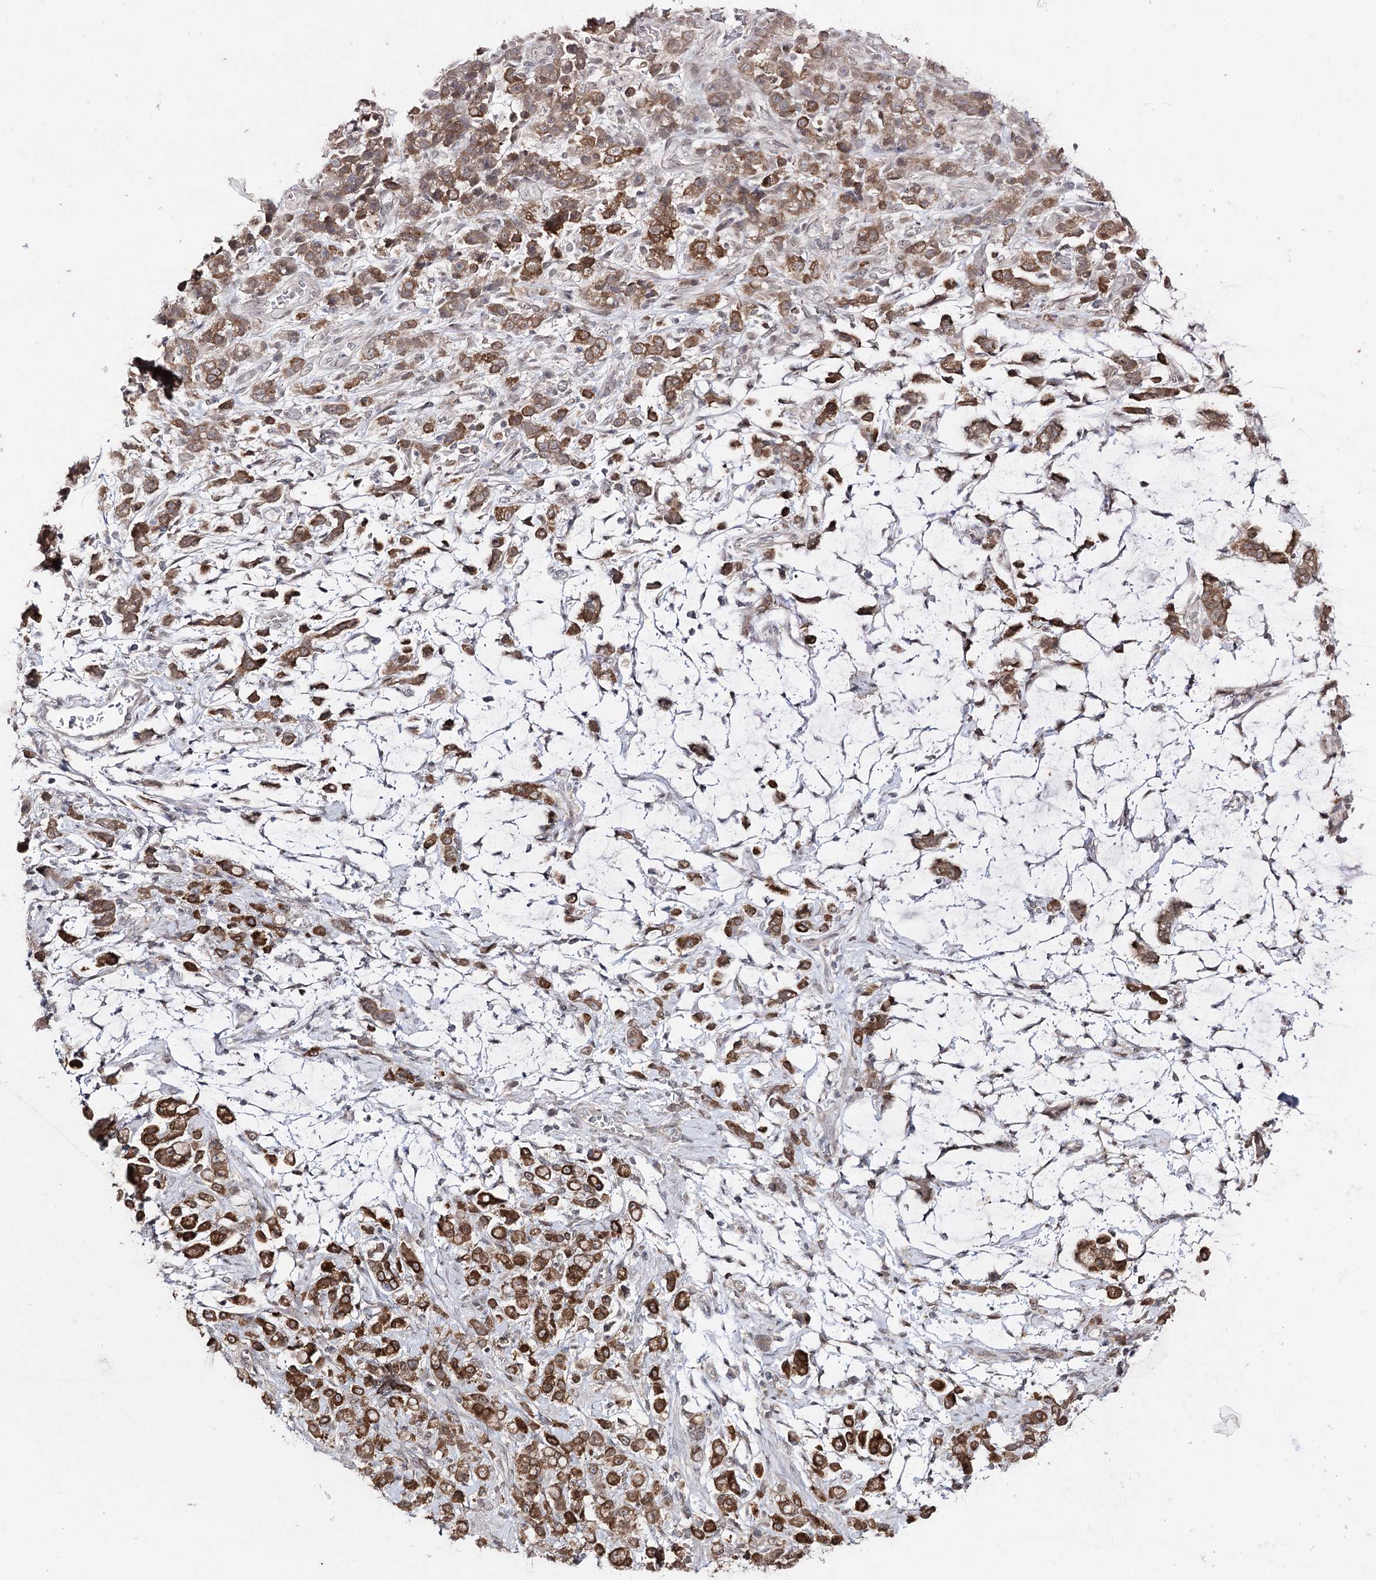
{"staining": {"intensity": "strong", "quantity": ">75%", "location": "cytoplasmic/membranous"}, "tissue": "stomach cancer", "cell_type": "Tumor cells", "image_type": "cancer", "snomed": [{"axis": "morphology", "description": "Adenocarcinoma, NOS"}, {"axis": "topography", "description": "Stomach"}], "caption": "This histopathology image exhibits immunohistochemistry staining of human stomach cancer, with high strong cytoplasmic/membranous positivity in about >75% of tumor cells.", "gene": "HSD11B2", "patient": {"sex": "female", "age": 60}}